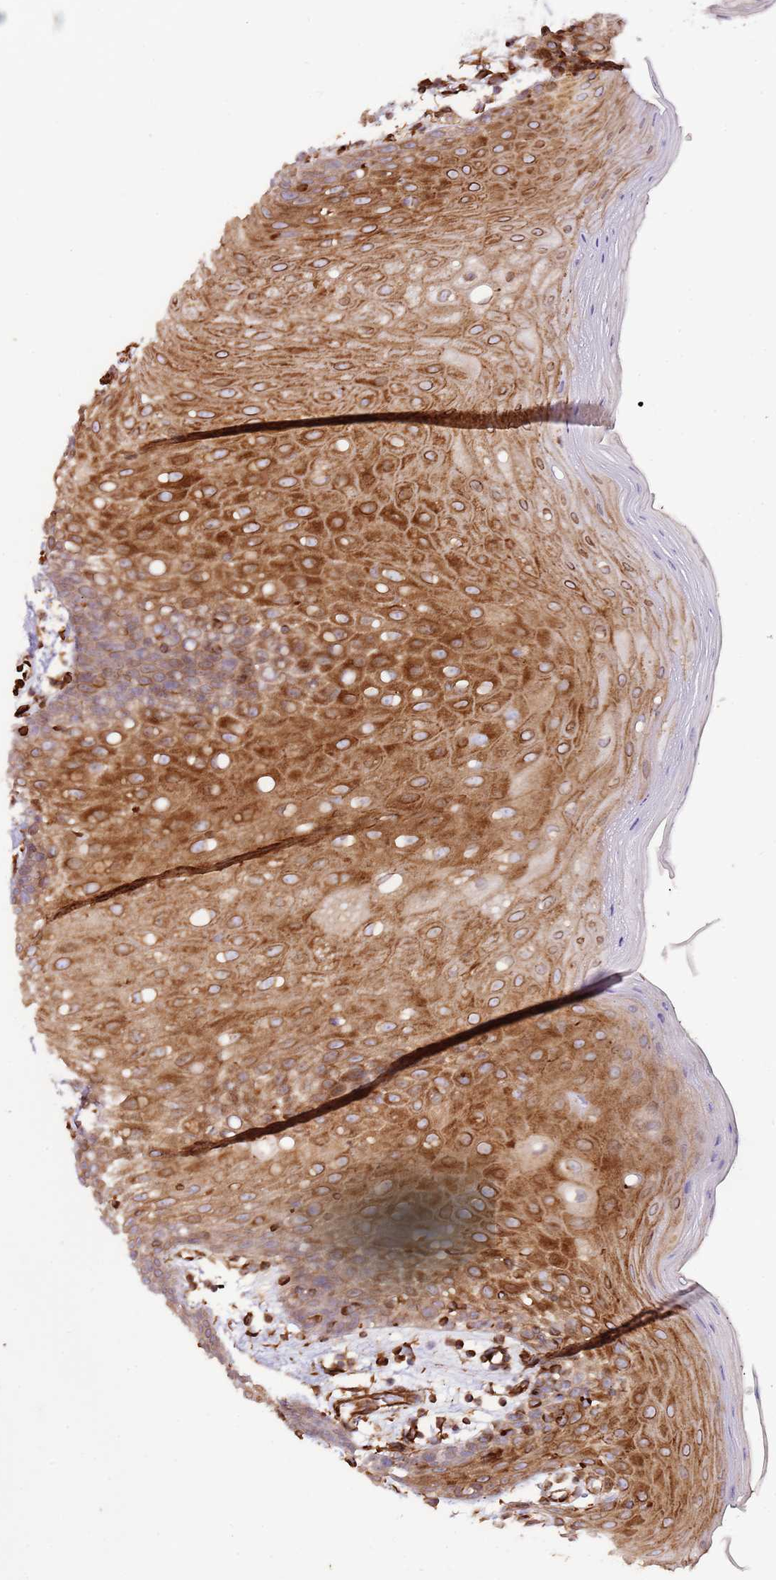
{"staining": {"intensity": "strong", "quantity": "25%-75%", "location": "cytoplasmic/membranous"}, "tissue": "oral mucosa", "cell_type": "Squamous epithelial cells", "image_type": "normal", "snomed": [{"axis": "morphology", "description": "Normal tissue, NOS"}, {"axis": "topography", "description": "Oral tissue"}, {"axis": "topography", "description": "Tounge, NOS"}], "caption": "A high amount of strong cytoplasmic/membranous expression is appreciated in approximately 25%-75% of squamous epithelial cells in benign oral mucosa.", "gene": "MRGPRE", "patient": {"sex": "female", "age": 59}}